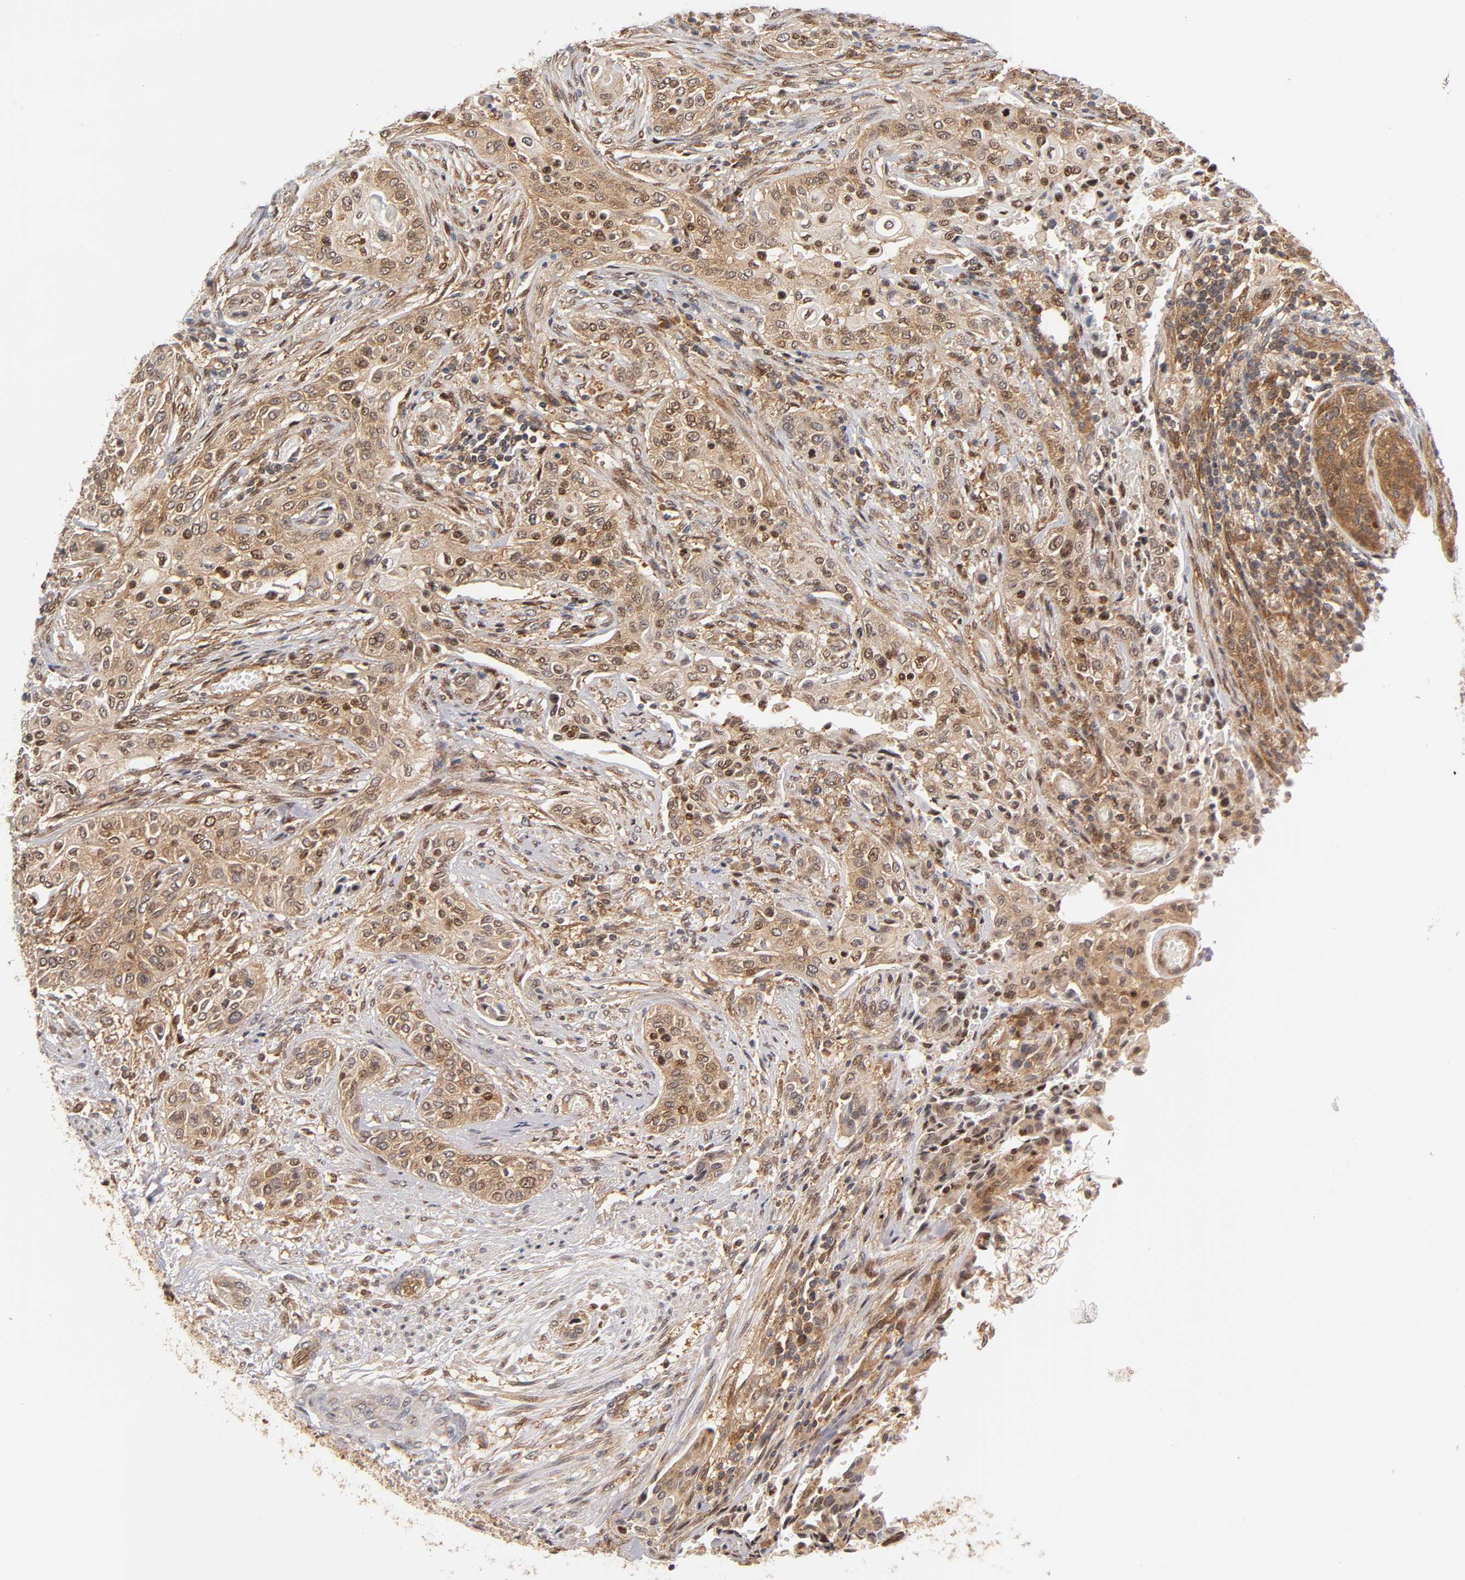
{"staining": {"intensity": "moderate", "quantity": ">75%", "location": "cytoplasmic/membranous,nuclear"}, "tissue": "urothelial cancer", "cell_type": "Tumor cells", "image_type": "cancer", "snomed": [{"axis": "morphology", "description": "Urothelial carcinoma, High grade"}, {"axis": "topography", "description": "Urinary bladder"}], "caption": "Immunohistochemical staining of urothelial carcinoma (high-grade) shows moderate cytoplasmic/membranous and nuclear protein positivity in approximately >75% of tumor cells.", "gene": "PAFAH1B1", "patient": {"sex": "male", "age": 74}}